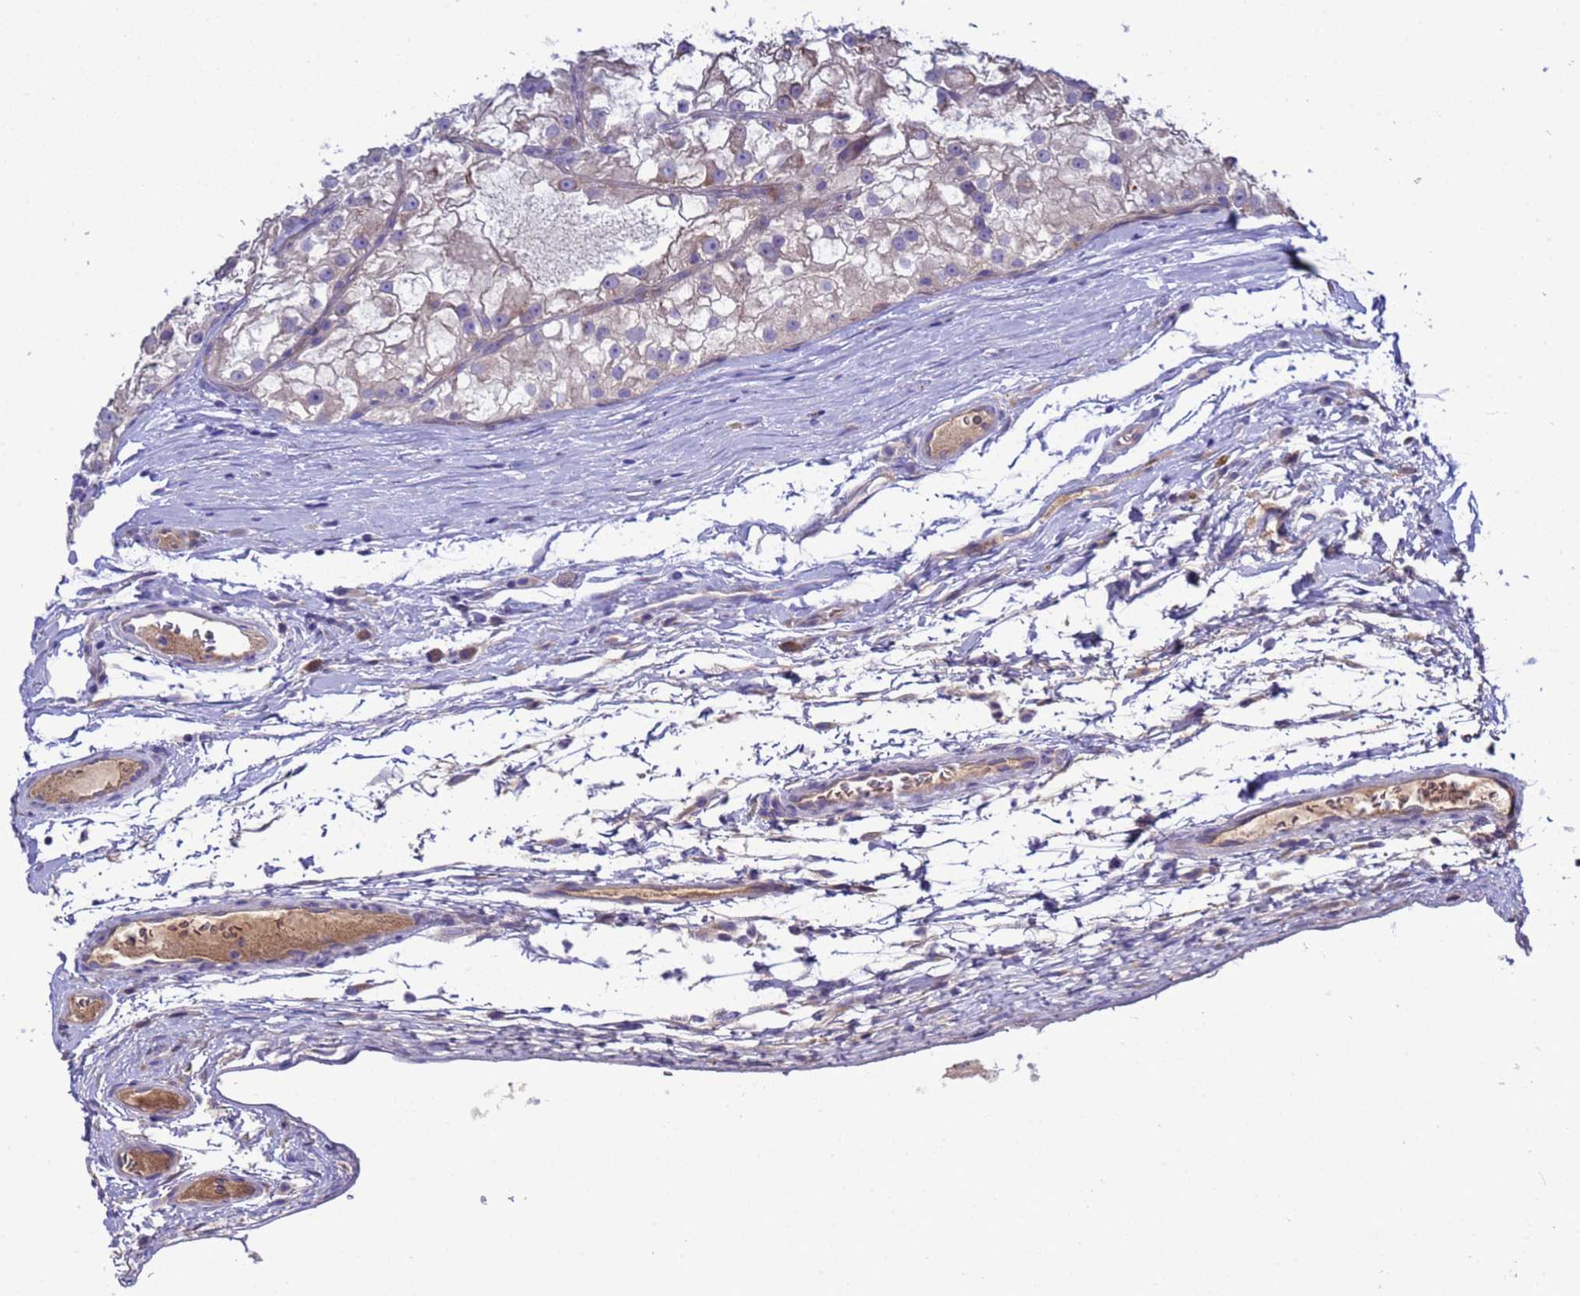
{"staining": {"intensity": "negative", "quantity": "none", "location": "none"}, "tissue": "renal cancer", "cell_type": "Tumor cells", "image_type": "cancer", "snomed": [{"axis": "morphology", "description": "Adenocarcinoma, NOS"}, {"axis": "topography", "description": "Kidney"}], "caption": "Tumor cells are negative for protein expression in human adenocarcinoma (renal).", "gene": "RC3H2", "patient": {"sex": "female", "age": 72}}